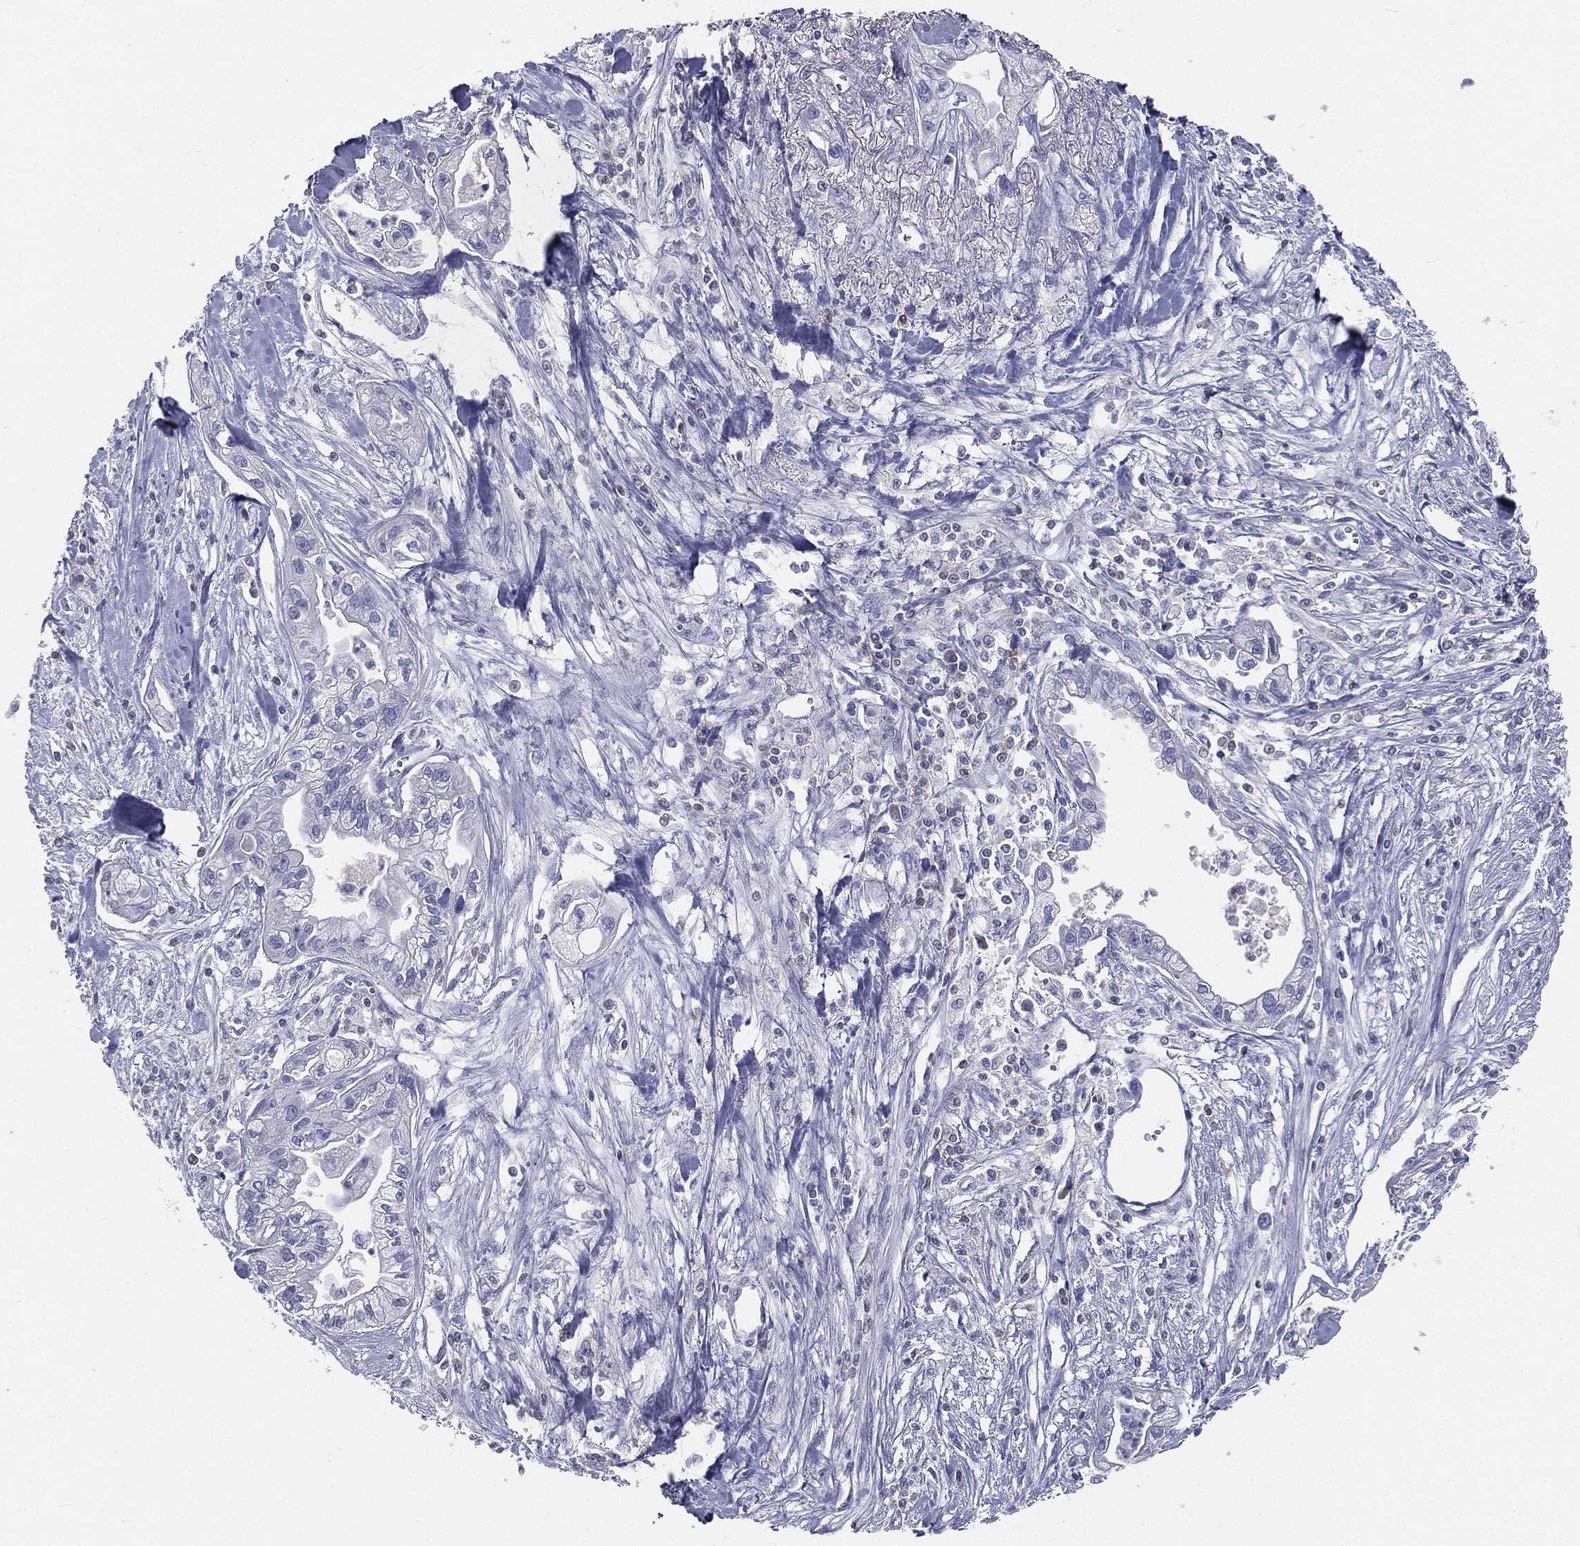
{"staining": {"intensity": "negative", "quantity": "none", "location": "none"}, "tissue": "pancreatic cancer", "cell_type": "Tumor cells", "image_type": "cancer", "snomed": [{"axis": "morphology", "description": "Adenocarcinoma, NOS"}, {"axis": "topography", "description": "Pancreas"}], "caption": "DAB immunohistochemical staining of human pancreatic cancer displays no significant positivity in tumor cells.", "gene": "CD3D", "patient": {"sex": "male", "age": 70}}